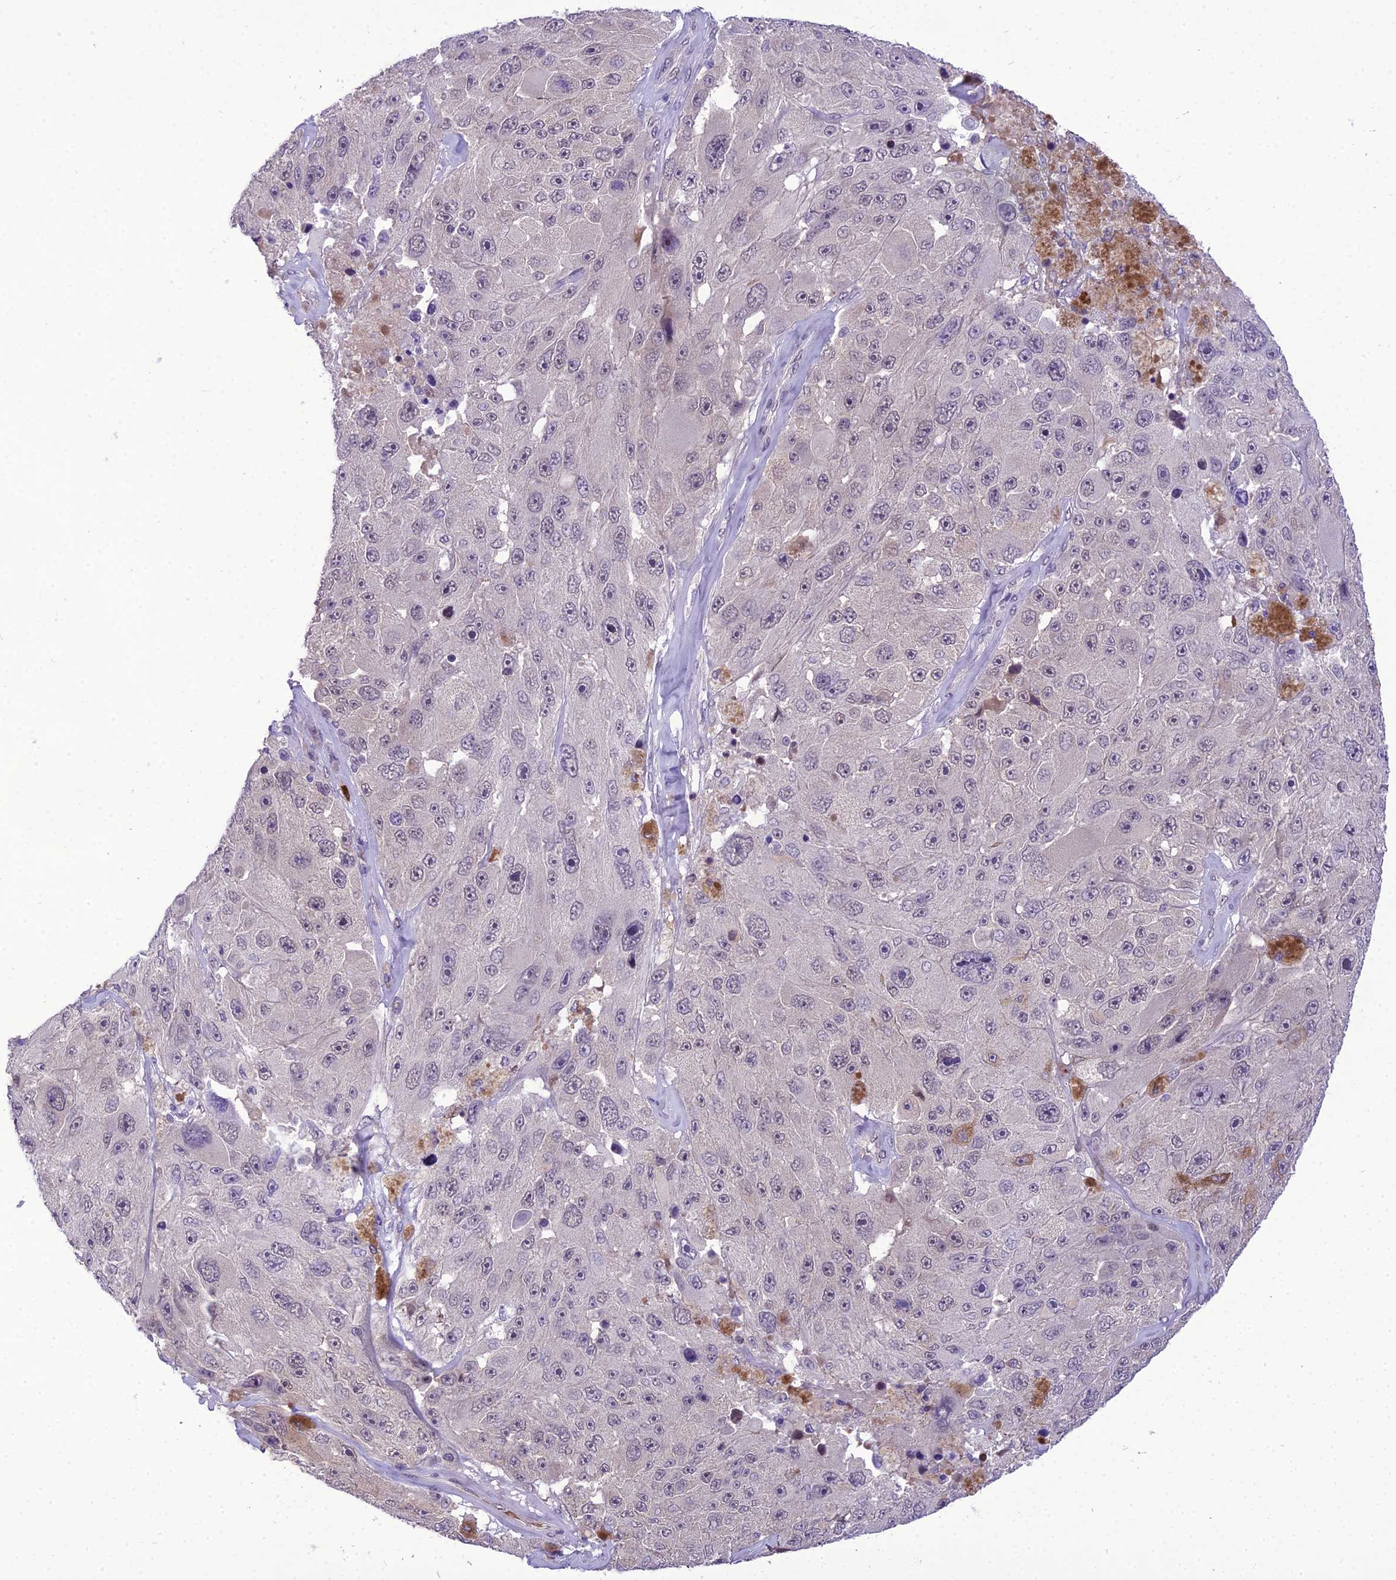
{"staining": {"intensity": "negative", "quantity": "none", "location": "none"}, "tissue": "melanoma", "cell_type": "Tumor cells", "image_type": "cancer", "snomed": [{"axis": "morphology", "description": "Malignant melanoma, Metastatic site"}, {"axis": "topography", "description": "Lymph node"}], "caption": "This image is of malignant melanoma (metastatic site) stained with IHC to label a protein in brown with the nuclei are counter-stained blue. There is no staining in tumor cells.", "gene": "SH3RF3", "patient": {"sex": "male", "age": 62}}